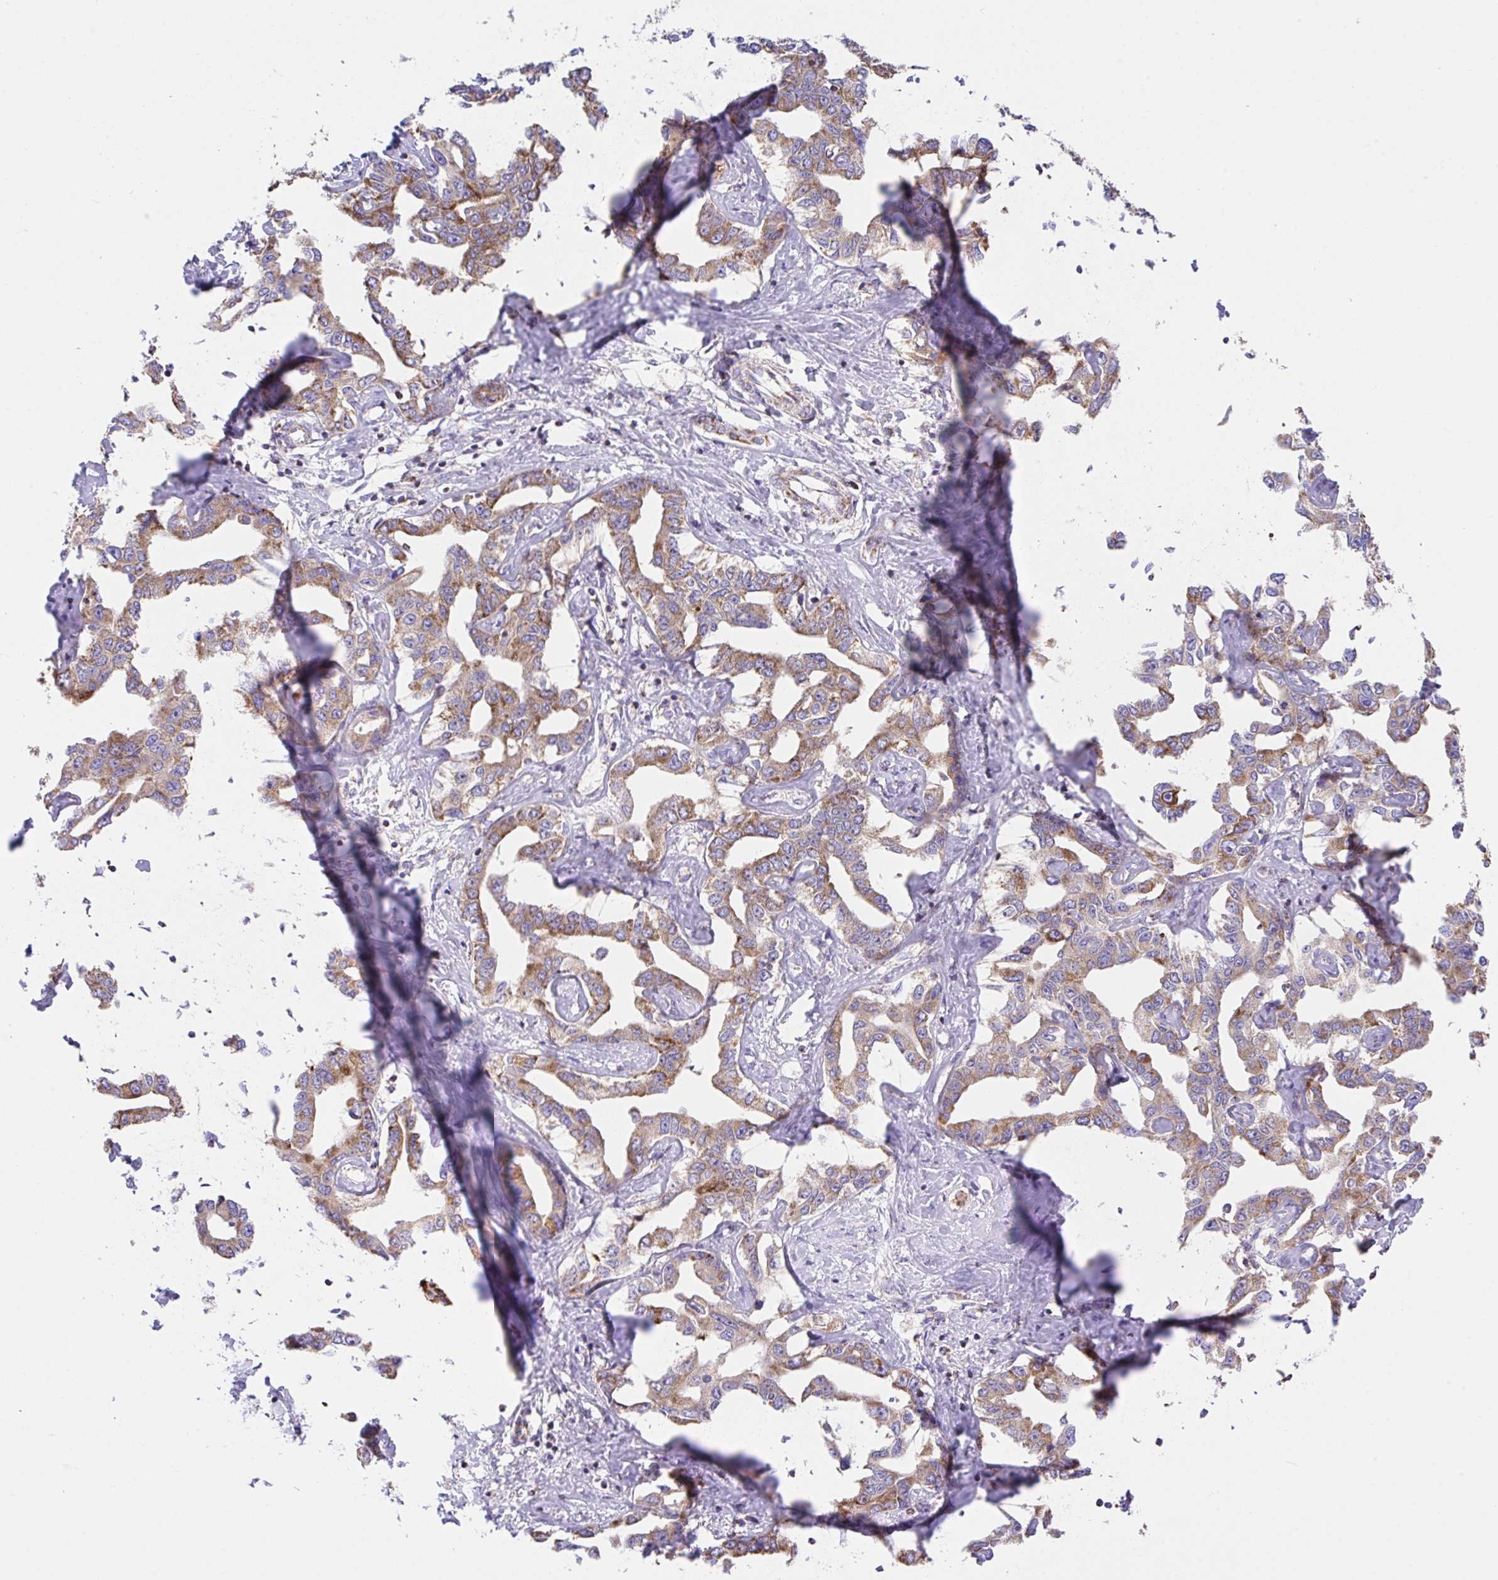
{"staining": {"intensity": "moderate", "quantity": ">75%", "location": "cytoplasmic/membranous"}, "tissue": "liver cancer", "cell_type": "Tumor cells", "image_type": "cancer", "snomed": [{"axis": "morphology", "description": "Cholangiocarcinoma"}, {"axis": "topography", "description": "Liver"}], "caption": "Liver cancer stained with a brown dye reveals moderate cytoplasmic/membranous positive expression in about >75% of tumor cells.", "gene": "PCMTD2", "patient": {"sex": "male", "age": 59}}